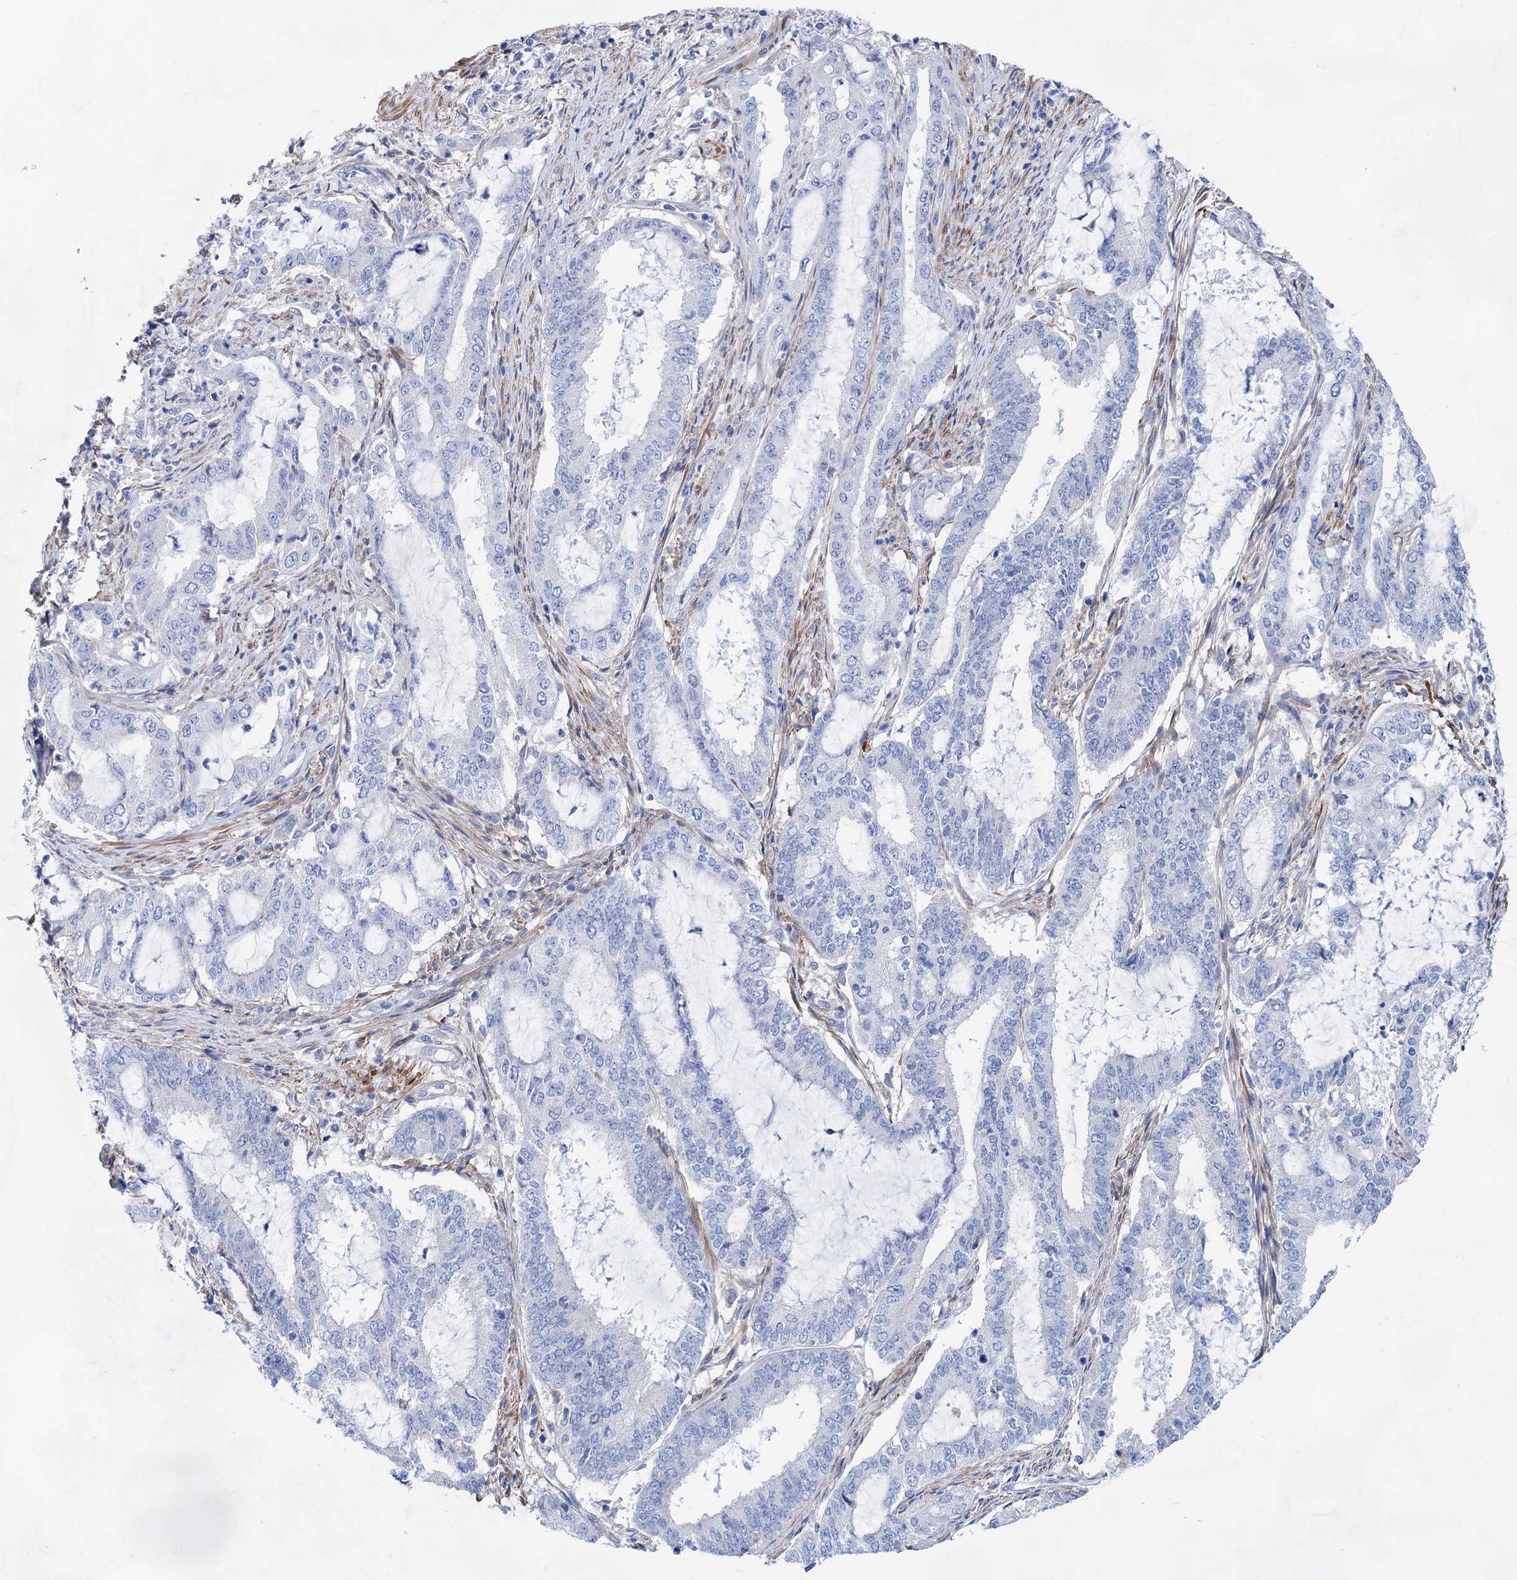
{"staining": {"intensity": "negative", "quantity": "none", "location": "none"}, "tissue": "endometrial cancer", "cell_type": "Tumor cells", "image_type": "cancer", "snomed": [{"axis": "morphology", "description": "Adenocarcinoma, NOS"}, {"axis": "topography", "description": "Endometrium"}], "caption": "Protein analysis of endometrial adenocarcinoma exhibits no significant expression in tumor cells.", "gene": "GPR155", "patient": {"sex": "female", "age": 51}}